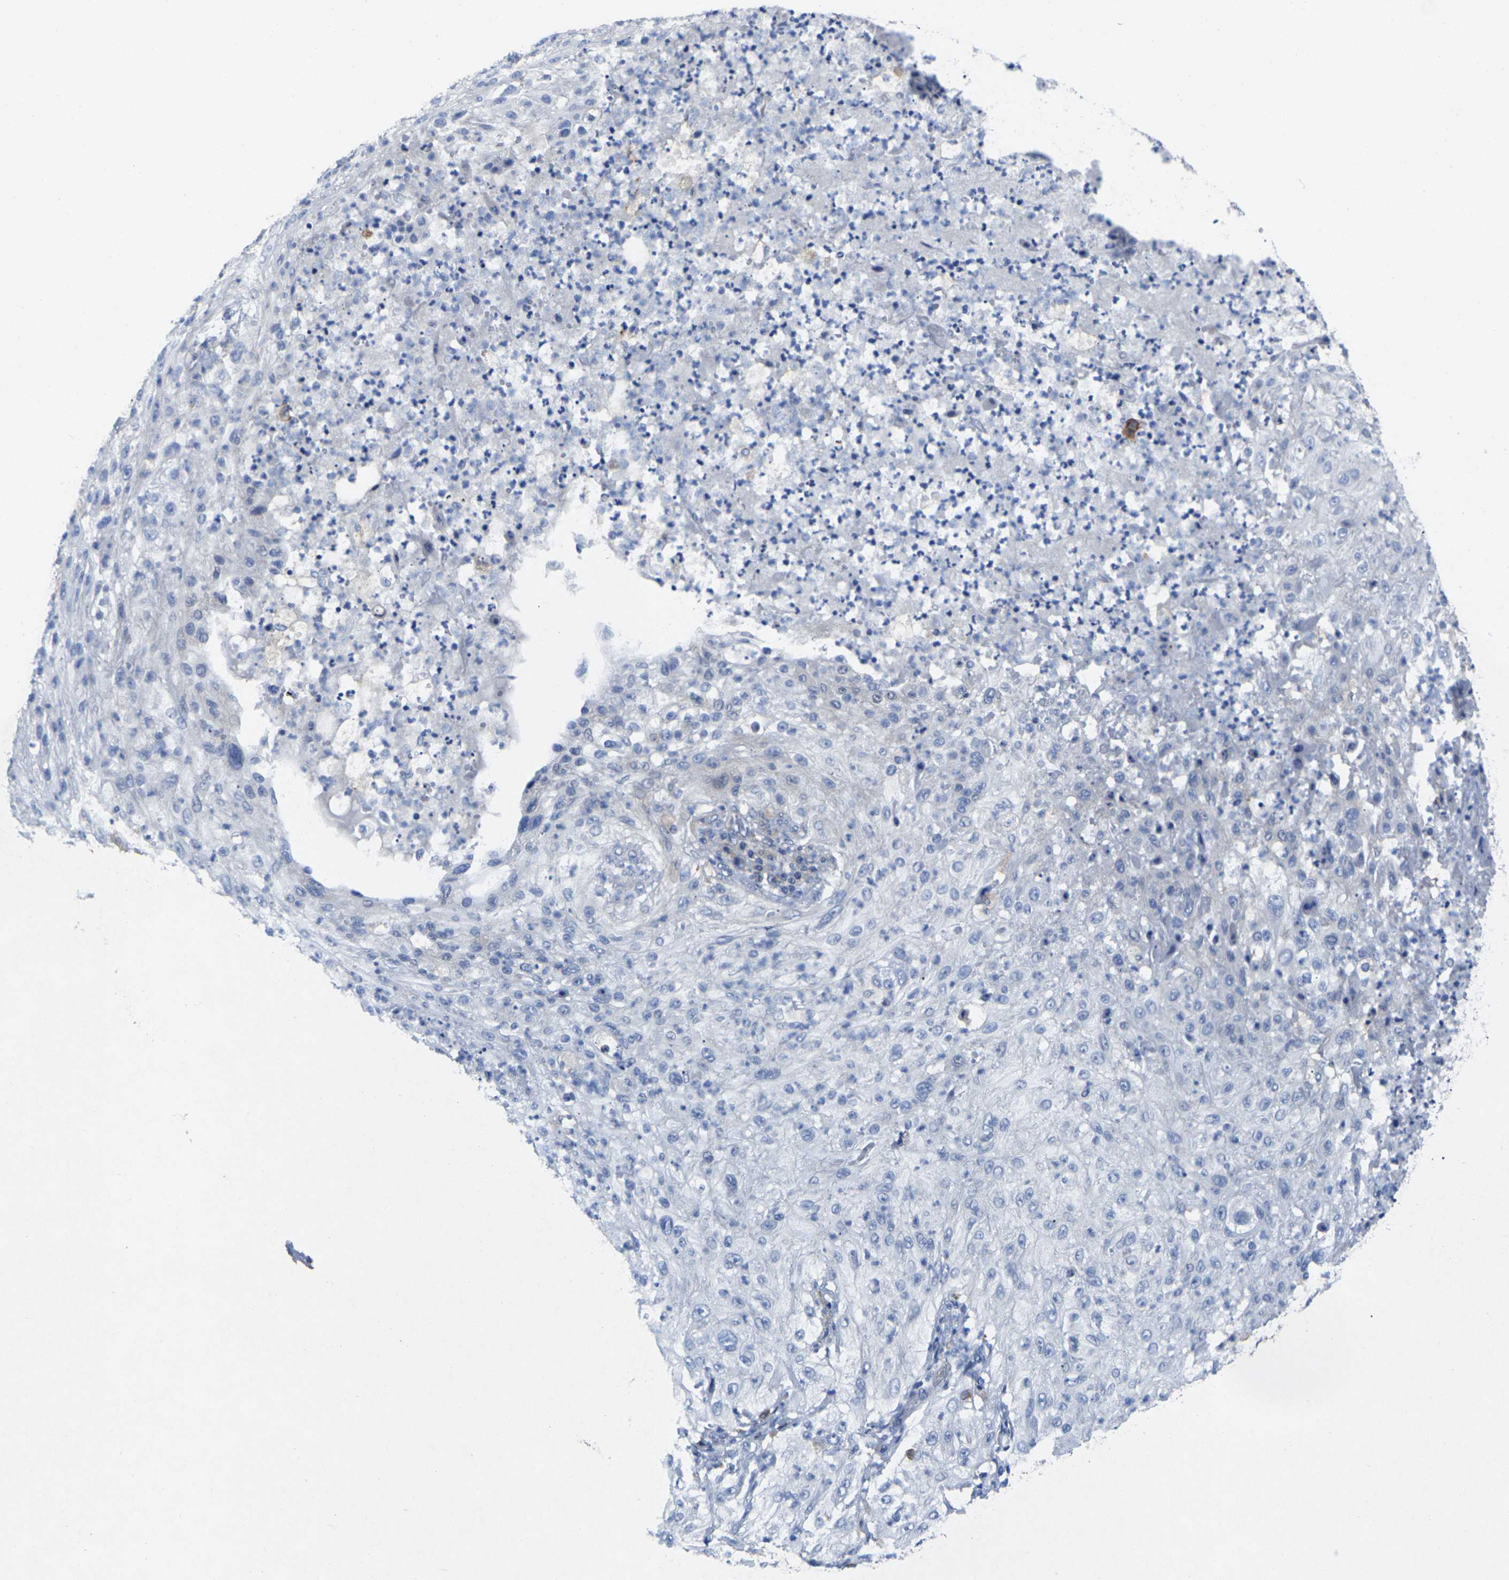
{"staining": {"intensity": "negative", "quantity": "none", "location": "none"}, "tissue": "lung cancer", "cell_type": "Tumor cells", "image_type": "cancer", "snomed": [{"axis": "morphology", "description": "Inflammation, NOS"}, {"axis": "morphology", "description": "Squamous cell carcinoma, NOS"}, {"axis": "topography", "description": "Lymph node"}, {"axis": "topography", "description": "Soft tissue"}, {"axis": "topography", "description": "Lung"}], "caption": "Human lung squamous cell carcinoma stained for a protein using immunohistochemistry demonstrates no positivity in tumor cells.", "gene": "SCNN1A", "patient": {"sex": "male", "age": 66}}